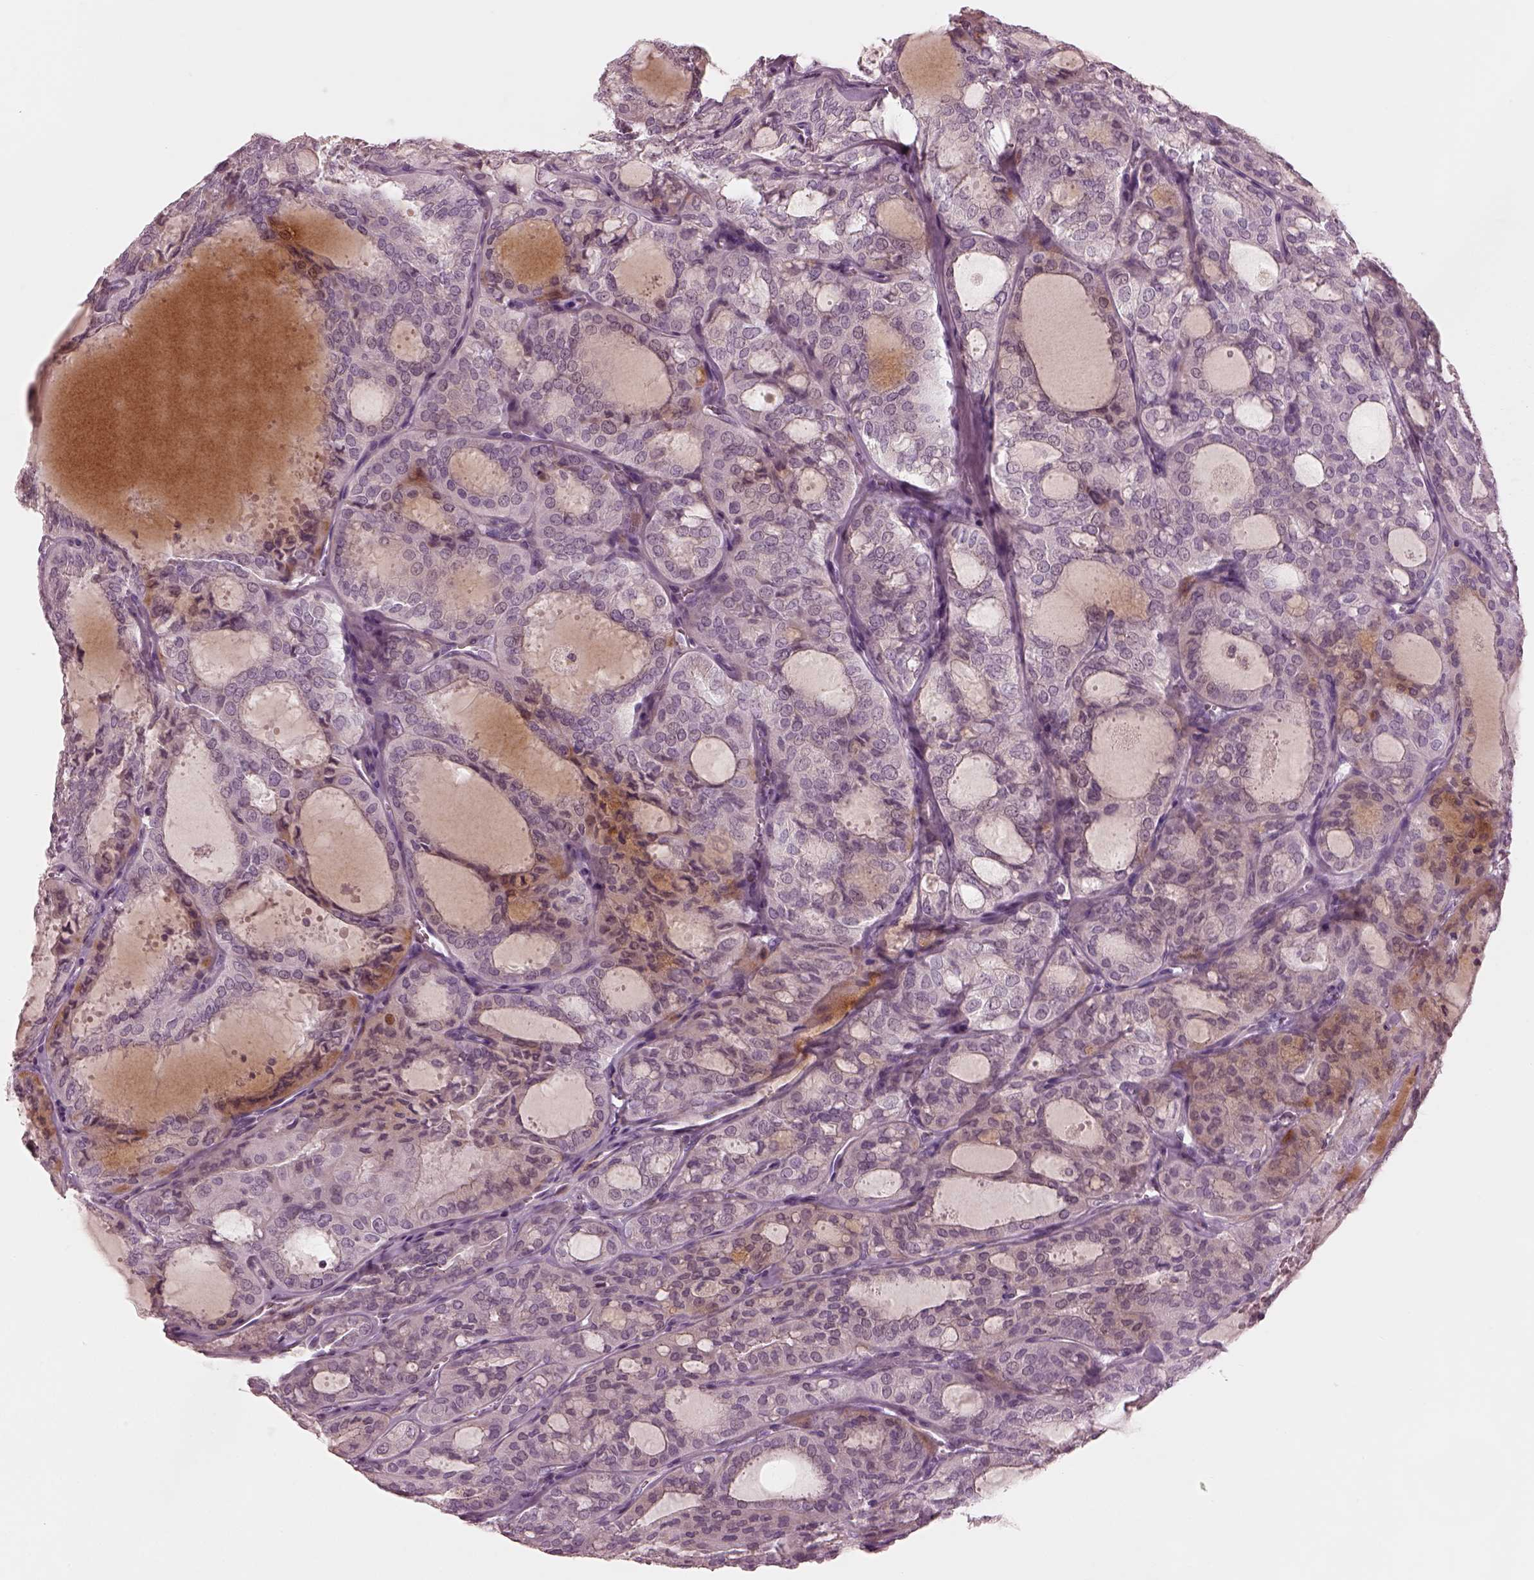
{"staining": {"intensity": "negative", "quantity": "none", "location": "none"}, "tissue": "thyroid cancer", "cell_type": "Tumor cells", "image_type": "cancer", "snomed": [{"axis": "morphology", "description": "Follicular adenoma carcinoma, NOS"}, {"axis": "topography", "description": "Thyroid gland"}], "caption": "Immunohistochemistry (IHC) of human follicular adenoma carcinoma (thyroid) displays no expression in tumor cells. (DAB immunohistochemistry (IHC) with hematoxylin counter stain).", "gene": "MIA", "patient": {"sex": "male", "age": 75}}